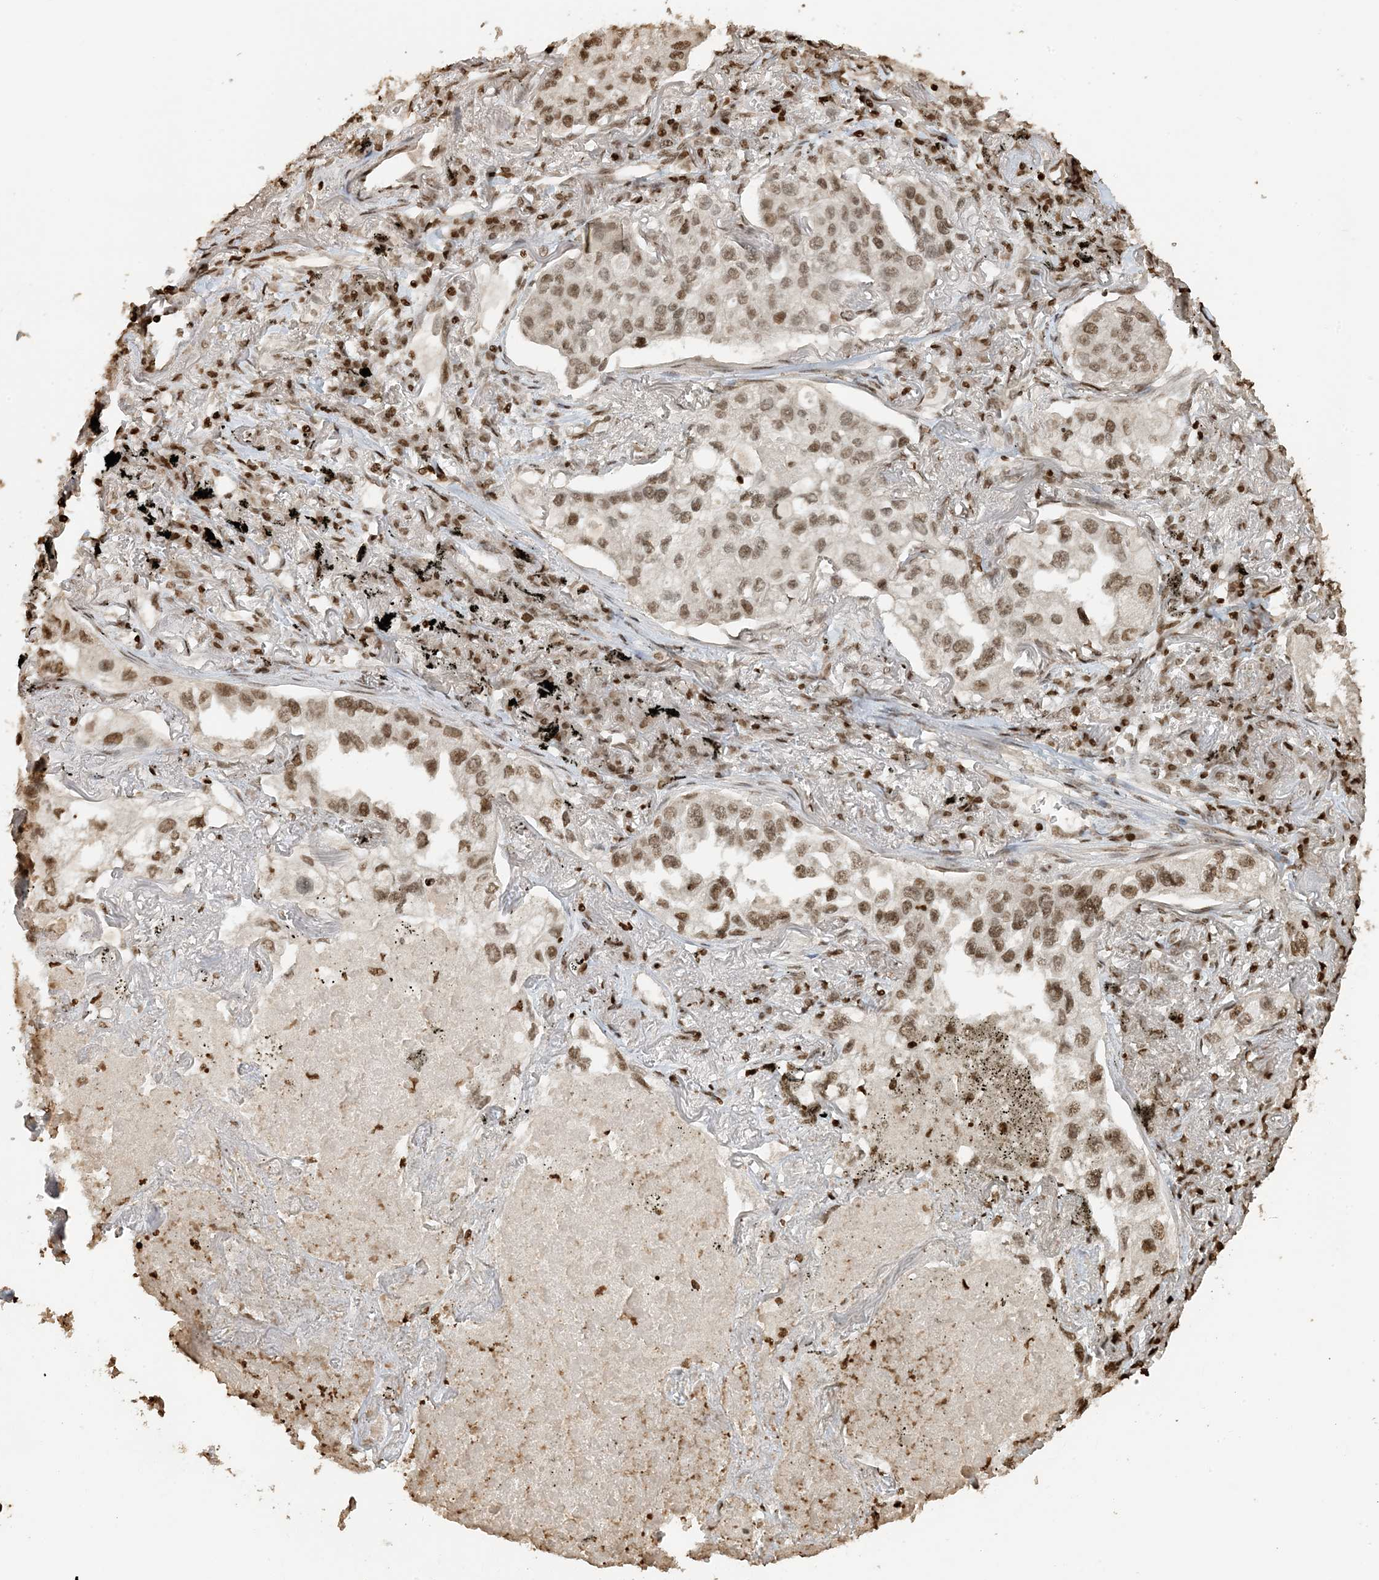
{"staining": {"intensity": "moderate", "quantity": ">75%", "location": "cytoplasmic/membranous"}, "tissue": "lung cancer", "cell_type": "Tumor cells", "image_type": "cancer", "snomed": [{"axis": "morphology", "description": "Adenocarcinoma, NOS"}, {"axis": "topography", "description": "Lung"}], "caption": "About >75% of tumor cells in human lung cancer (adenocarcinoma) exhibit moderate cytoplasmic/membranous protein staining as visualized by brown immunohistochemical staining.", "gene": "H3-3B", "patient": {"sex": "male", "age": 65}}